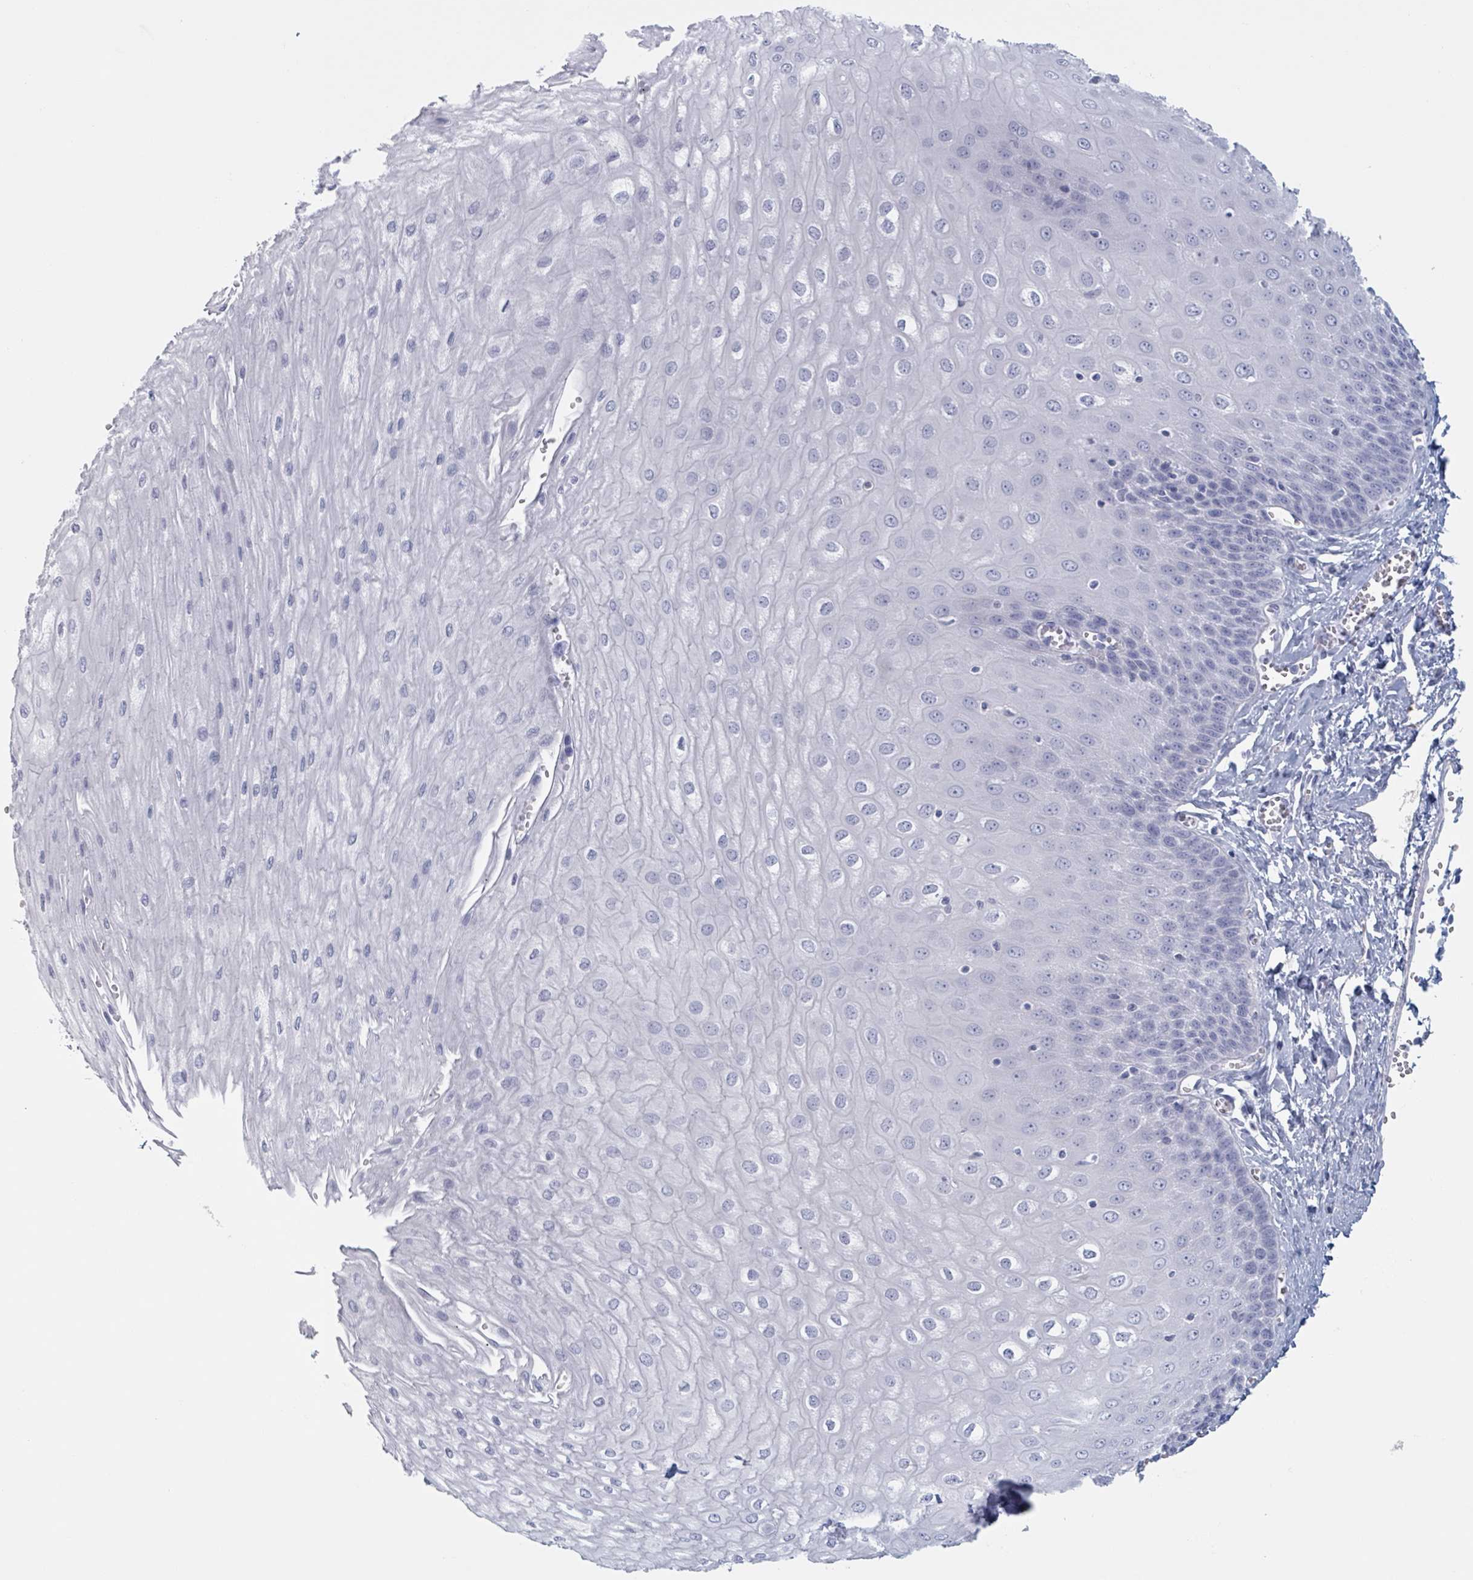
{"staining": {"intensity": "negative", "quantity": "none", "location": "none"}, "tissue": "esophagus", "cell_type": "Squamous epithelial cells", "image_type": "normal", "snomed": [{"axis": "morphology", "description": "Normal tissue, NOS"}, {"axis": "topography", "description": "Esophagus"}], "caption": "Squamous epithelial cells show no significant protein staining in unremarkable esophagus. (DAB (3,3'-diaminobenzidine) IHC visualized using brightfield microscopy, high magnification).", "gene": "KLK4", "patient": {"sex": "male", "age": 60}}